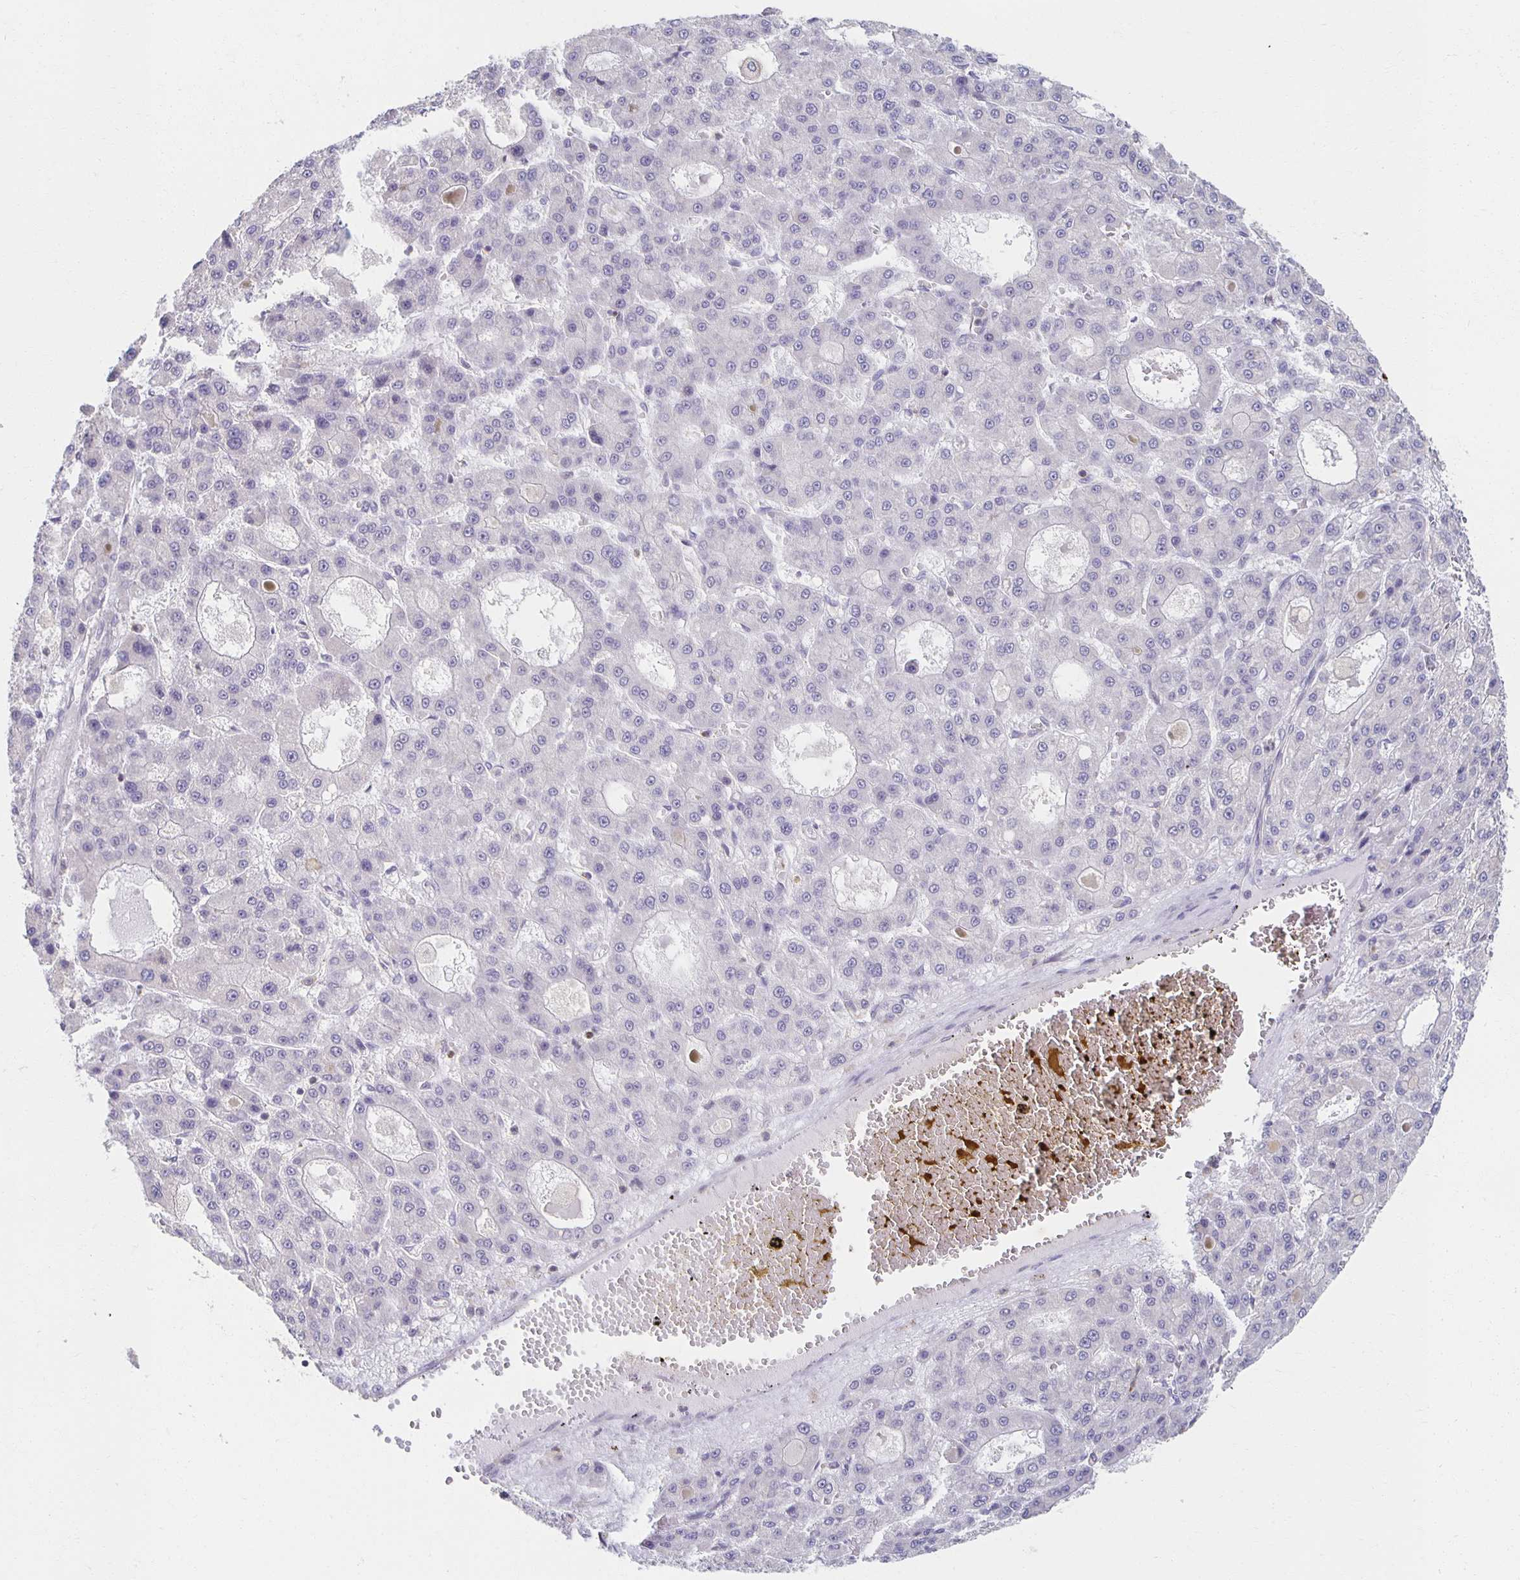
{"staining": {"intensity": "negative", "quantity": "none", "location": "none"}, "tissue": "liver cancer", "cell_type": "Tumor cells", "image_type": "cancer", "snomed": [{"axis": "morphology", "description": "Carcinoma, Hepatocellular, NOS"}, {"axis": "topography", "description": "Liver"}], "caption": "High power microscopy image of an IHC histopathology image of liver cancer, revealing no significant expression in tumor cells. (DAB (3,3'-diaminobenzidine) IHC visualized using brightfield microscopy, high magnification).", "gene": "ZNF692", "patient": {"sex": "male", "age": 70}}